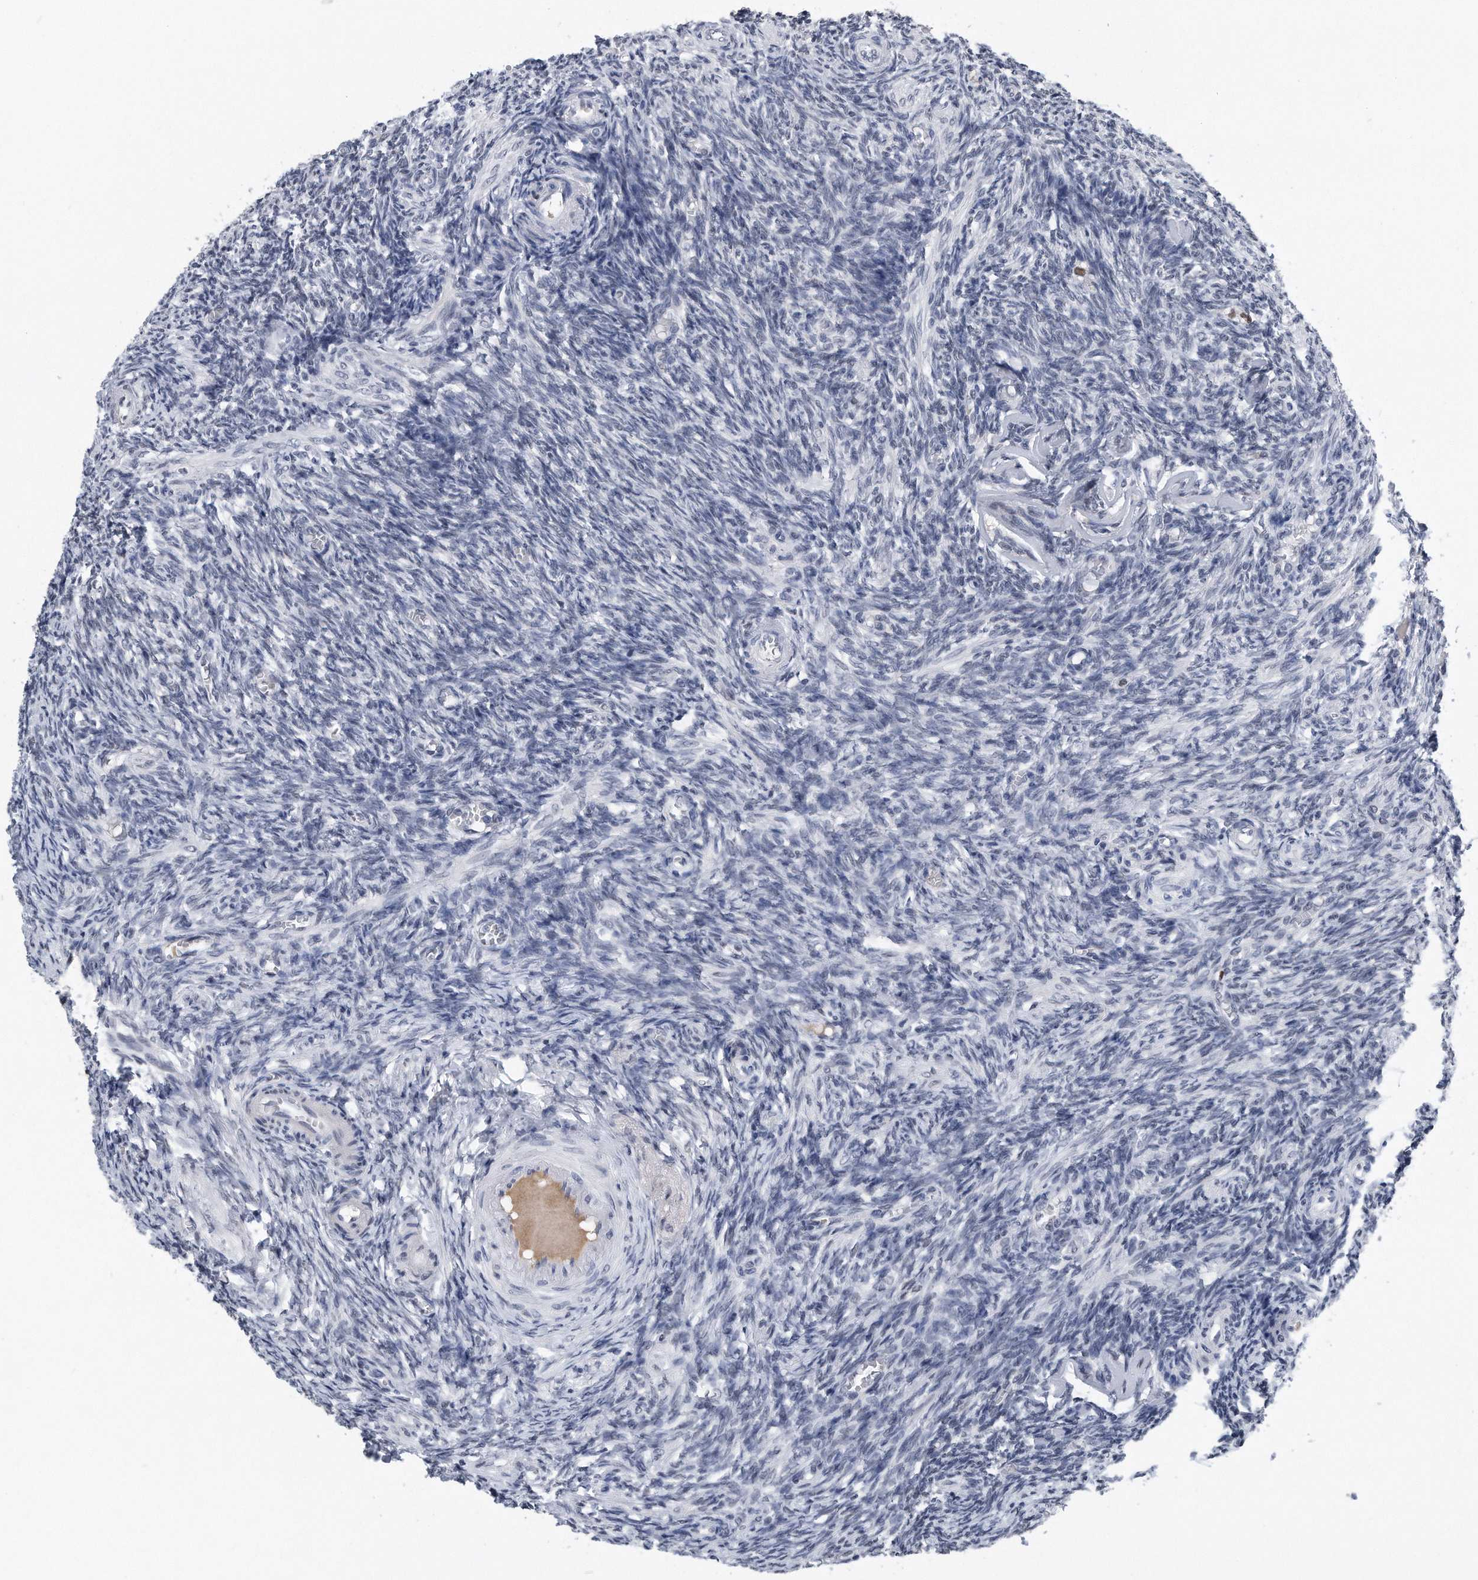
{"staining": {"intensity": "negative", "quantity": "none", "location": "none"}, "tissue": "ovary", "cell_type": "Ovarian stroma cells", "image_type": "normal", "snomed": [{"axis": "morphology", "description": "Normal tissue, NOS"}, {"axis": "topography", "description": "Ovary"}], "caption": "This is a histopathology image of immunohistochemistry staining of benign ovary, which shows no positivity in ovarian stroma cells.", "gene": "PCNA", "patient": {"sex": "female", "age": 27}}